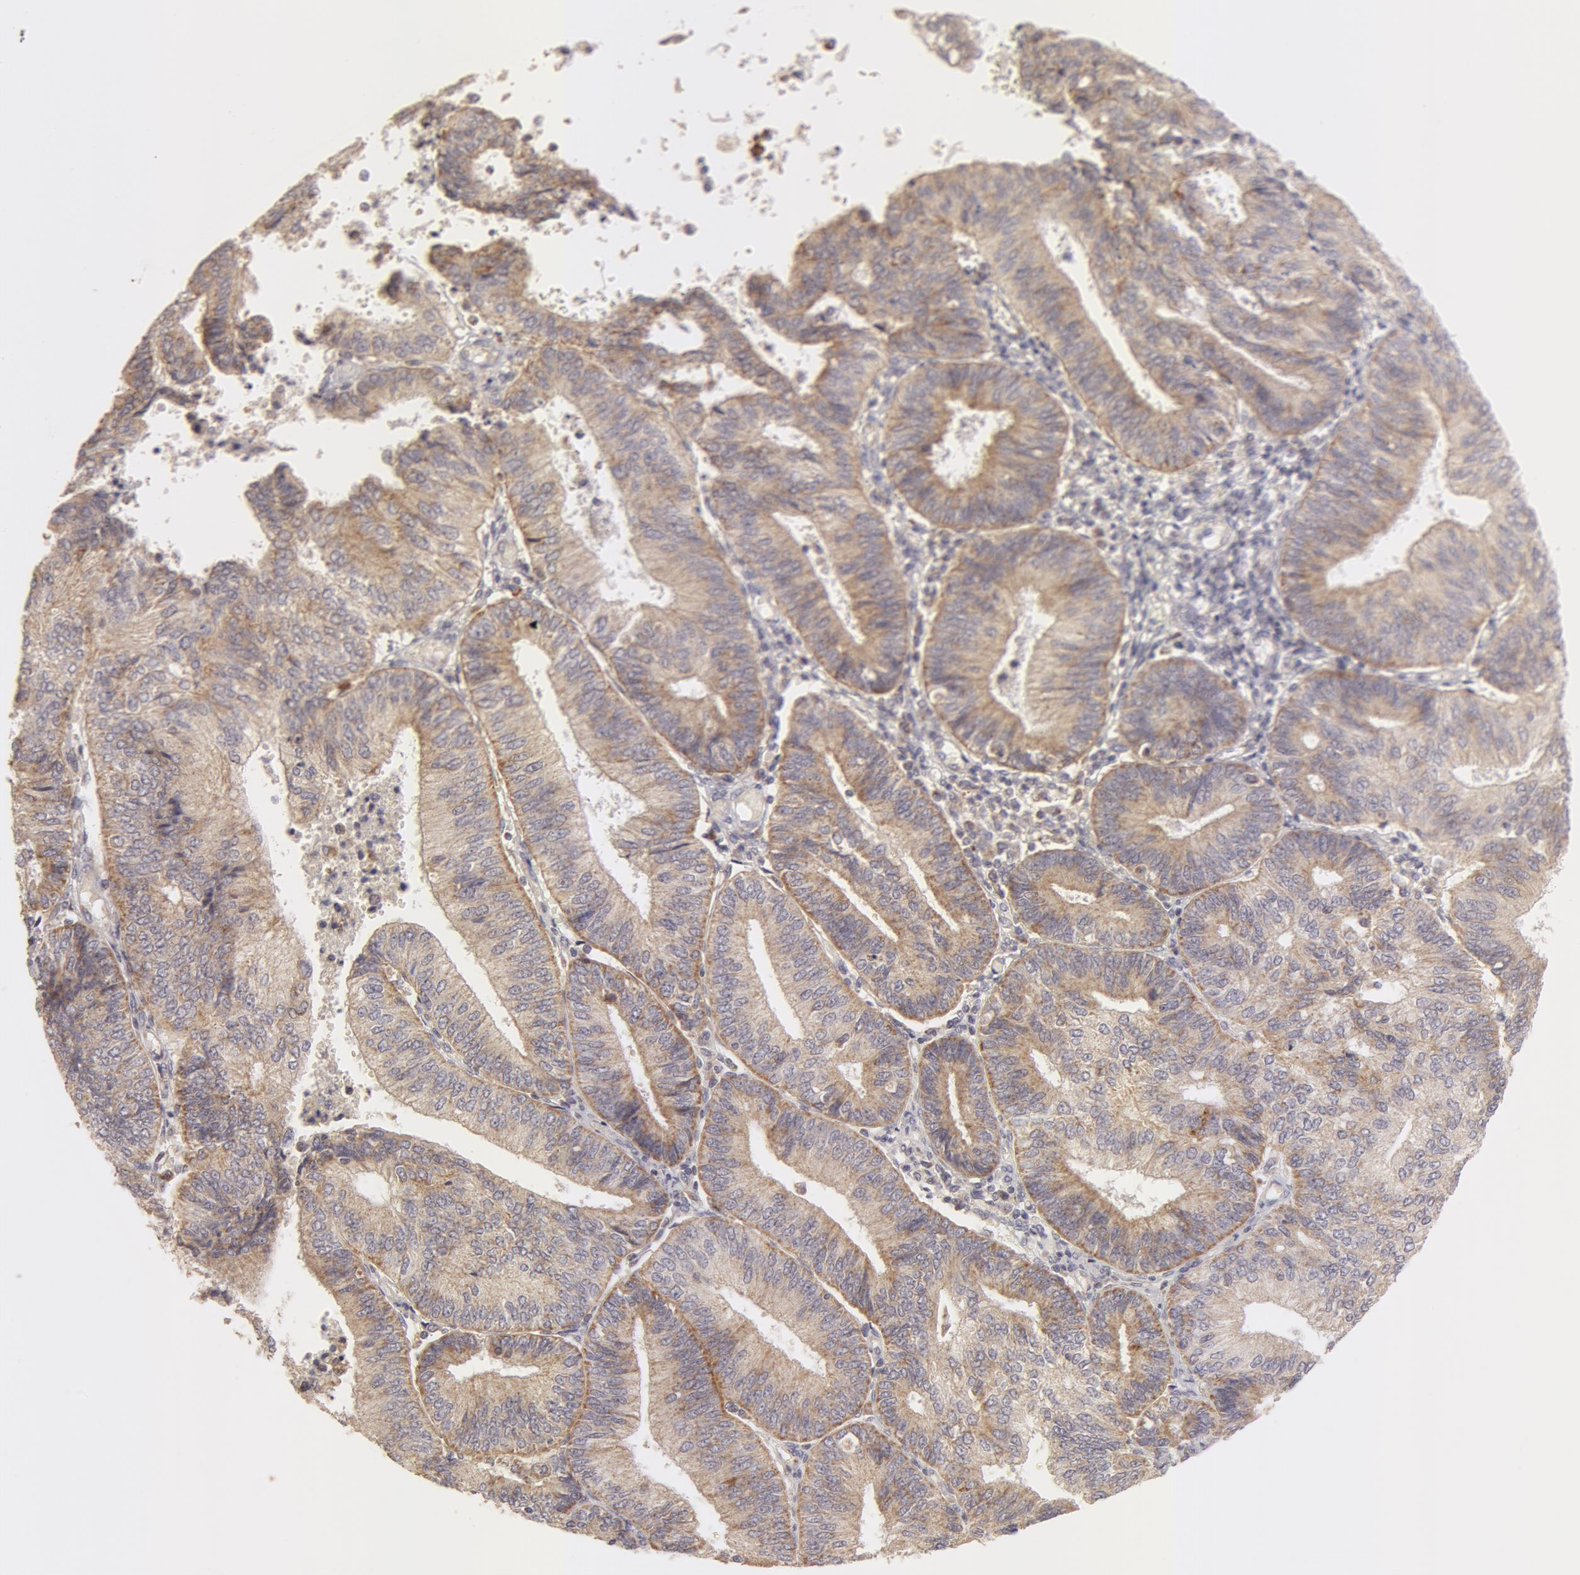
{"staining": {"intensity": "weak", "quantity": "<25%", "location": "cytoplasmic/membranous"}, "tissue": "endometrial cancer", "cell_type": "Tumor cells", "image_type": "cancer", "snomed": [{"axis": "morphology", "description": "Adenocarcinoma, NOS"}, {"axis": "topography", "description": "Endometrium"}], "caption": "Tumor cells show no significant staining in adenocarcinoma (endometrial). (DAB (3,3'-diaminobenzidine) immunohistochemistry visualized using brightfield microscopy, high magnification).", "gene": "ADPRH", "patient": {"sex": "female", "age": 55}}